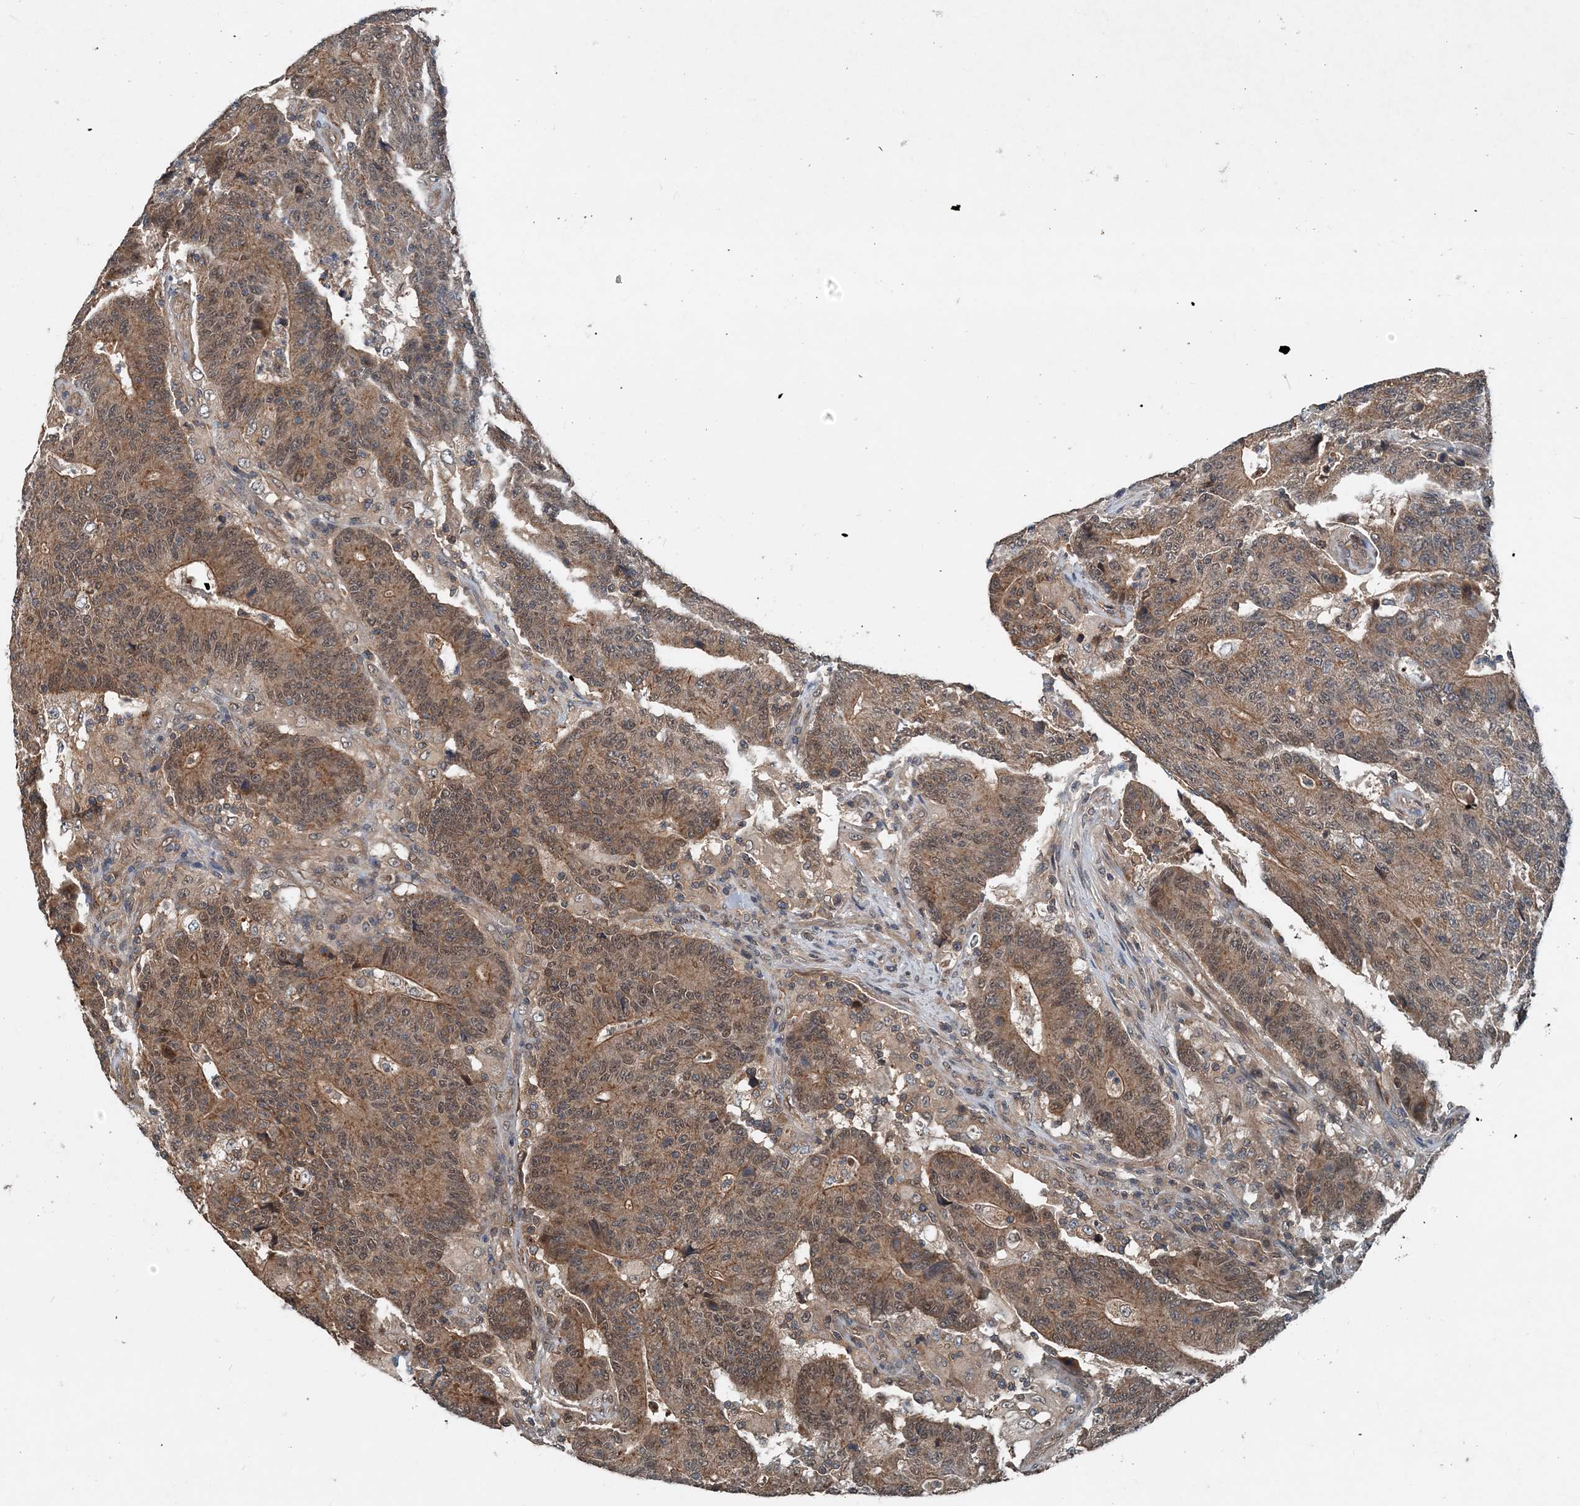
{"staining": {"intensity": "moderate", "quantity": ">75%", "location": "cytoplasmic/membranous"}, "tissue": "colorectal cancer", "cell_type": "Tumor cells", "image_type": "cancer", "snomed": [{"axis": "morphology", "description": "Normal tissue, NOS"}, {"axis": "morphology", "description": "Adenocarcinoma, NOS"}, {"axis": "topography", "description": "Colon"}], "caption": "Colorectal cancer stained with DAB immunohistochemistry (IHC) exhibits medium levels of moderate cytoplasmic/membranous positivity in approximately >75% of tumor cells.", "gene": "SMPD3", "patient": {"sex": "female", "age": 75}}